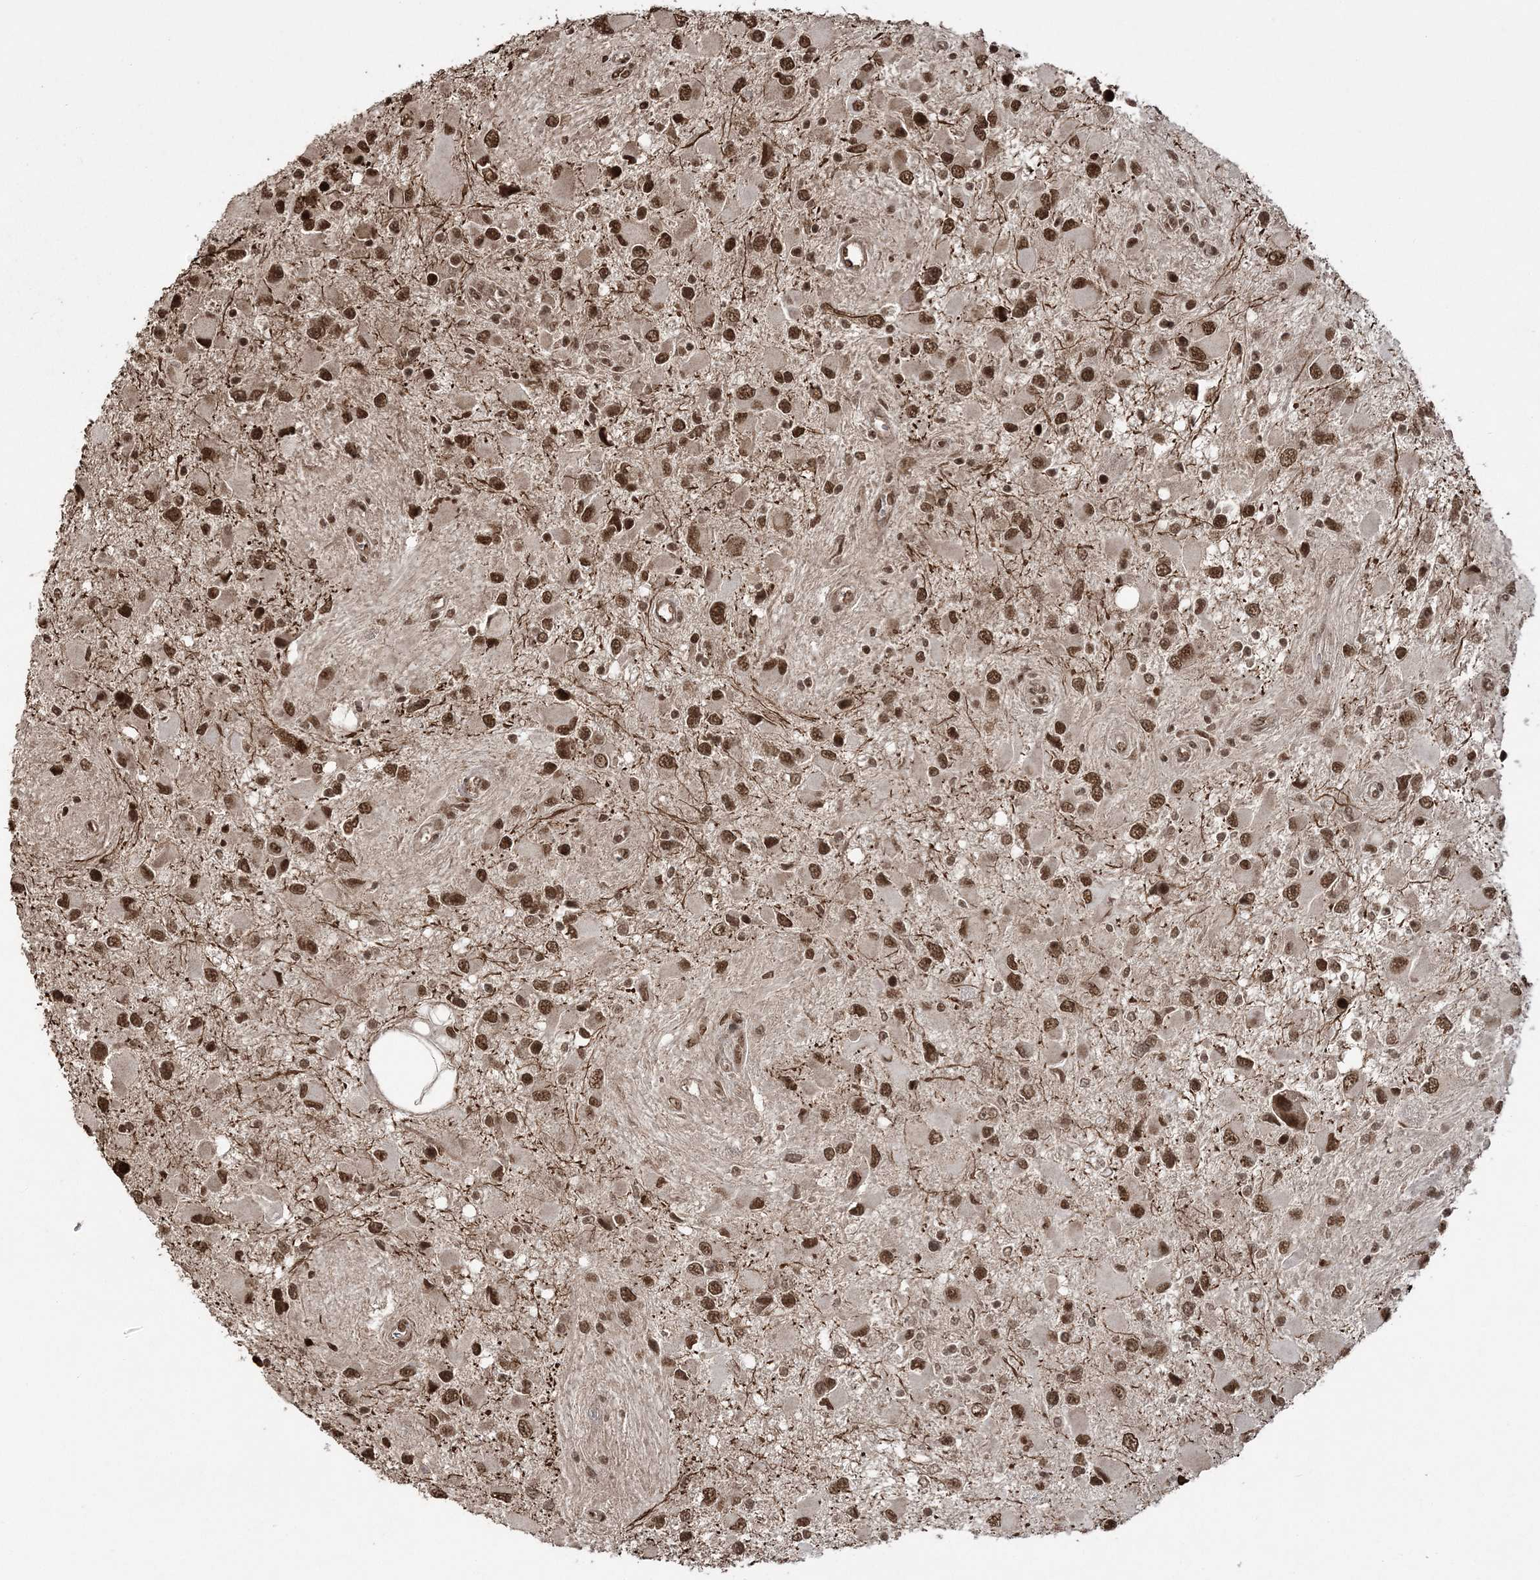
{"staining": {"intensity": "strong", "quantity": ">75%", "location": "nuclear"}, "tissue": "glioma", "cell_type": "Tumor cells", "image_type": "cancer", "snomed": [{"axis": "morphology", "description": "Glioma, malignant, High grade"}, {"axis": "topography", "description": "Brain"}], "caption": "An image of malignant glioma (high-grade) stained for a protein exhibits strong nuclear brown staining in tumor cells. (brown staining indicates protein expression, while blue staining denotes nuclei).", "gene": "ZNF839", "patient": {"sex": "male", "age": 53}}